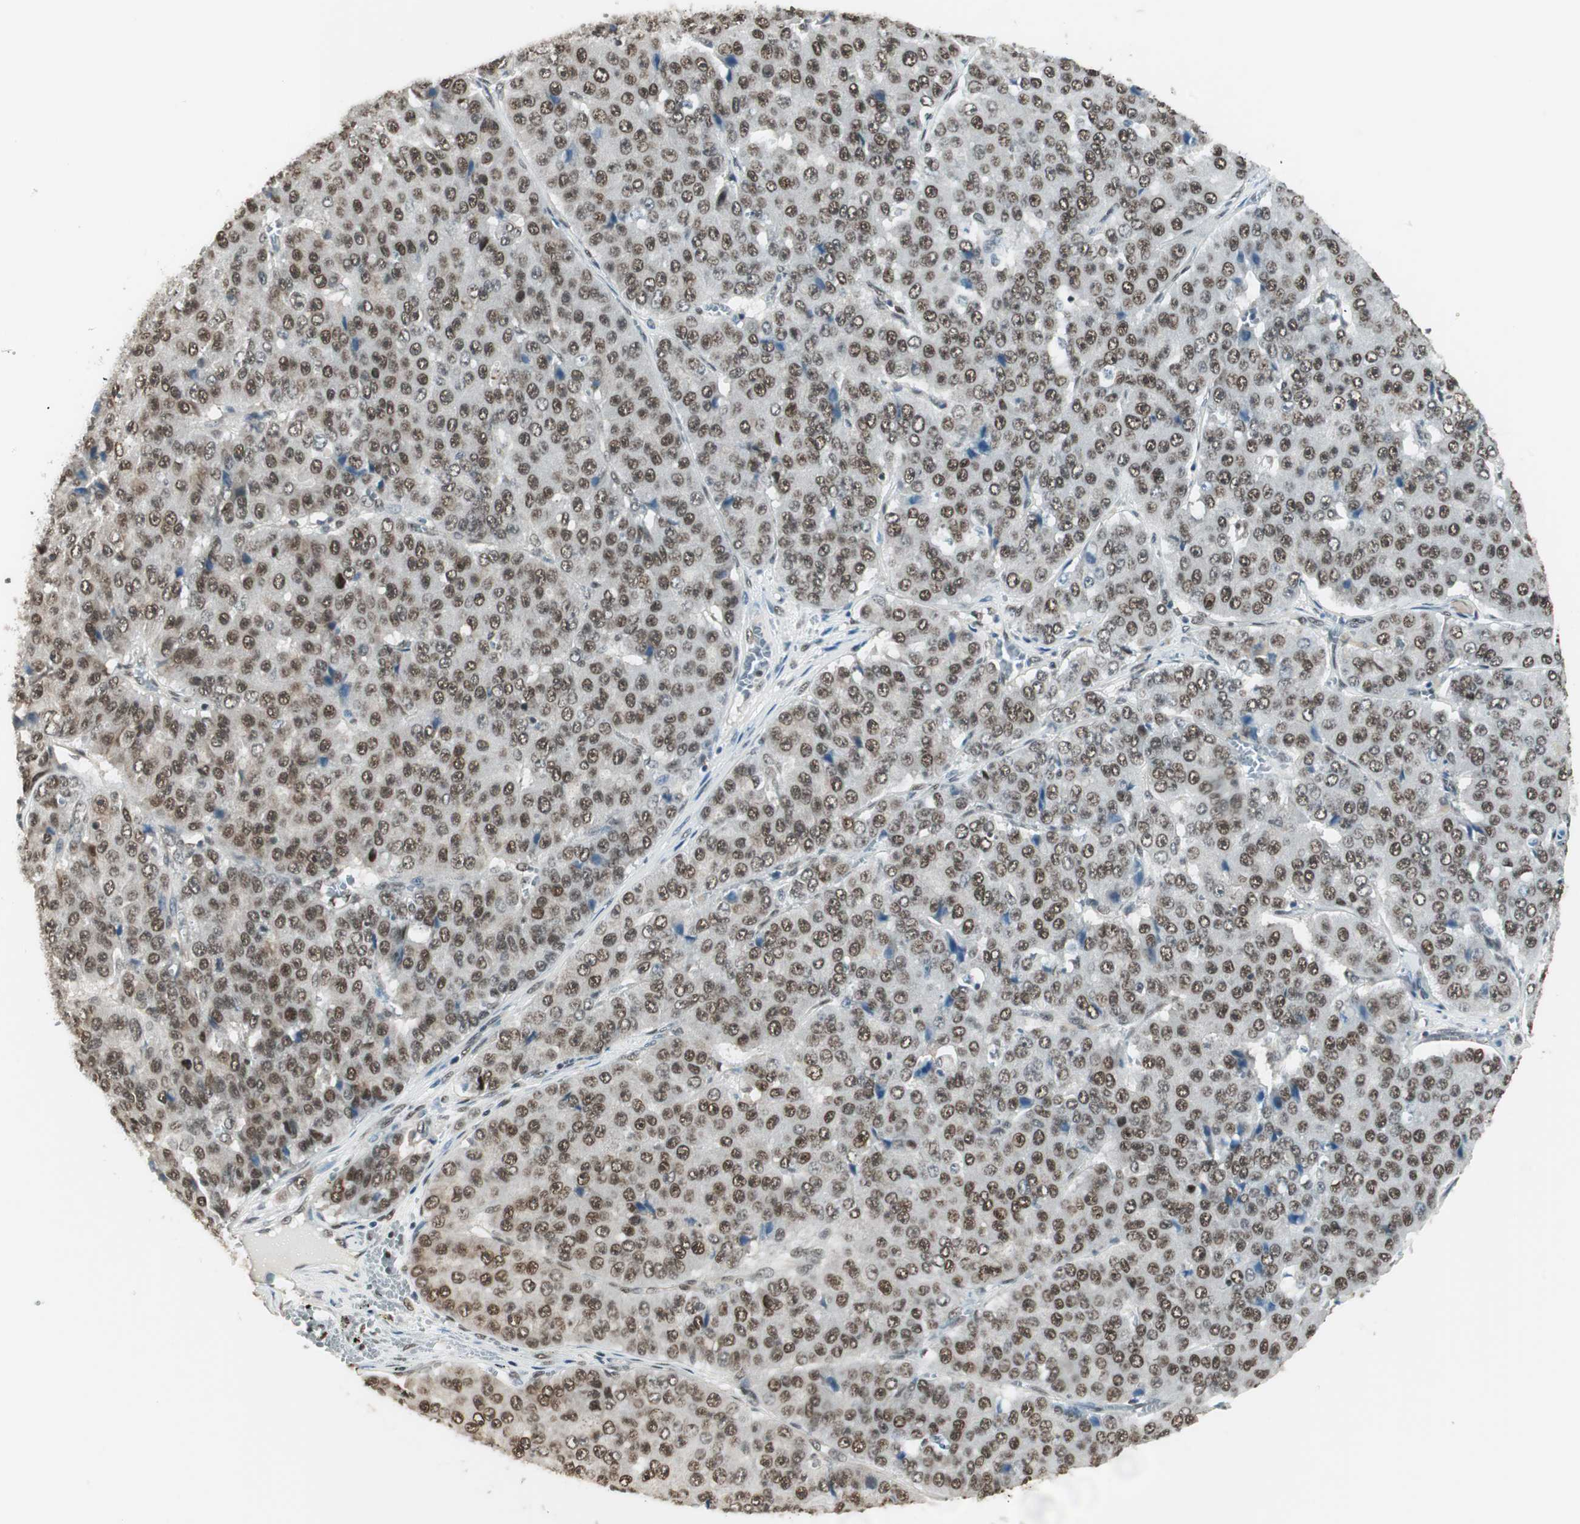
{"staining": {"intensity": "strong", "quantity": ">75%", "location": "nuclear"}, "tissue": "pancreatic cancer", "cell_type": "Tumor cells", "image_type": "cancer", "snomed": [{"axis": "morphology", "description": "Adenocarcinoma, NOS"}, {"axis": "topography", "description": "Pancreas"}], "caption": "Immunohistochemical staining of human pancreatic adenocarcinoma exhibits strong nuclear protein positivity in about >75% of tumor cells.", "gene": "ZBTB17", "patient": {"sex": "male", "age": 50}}